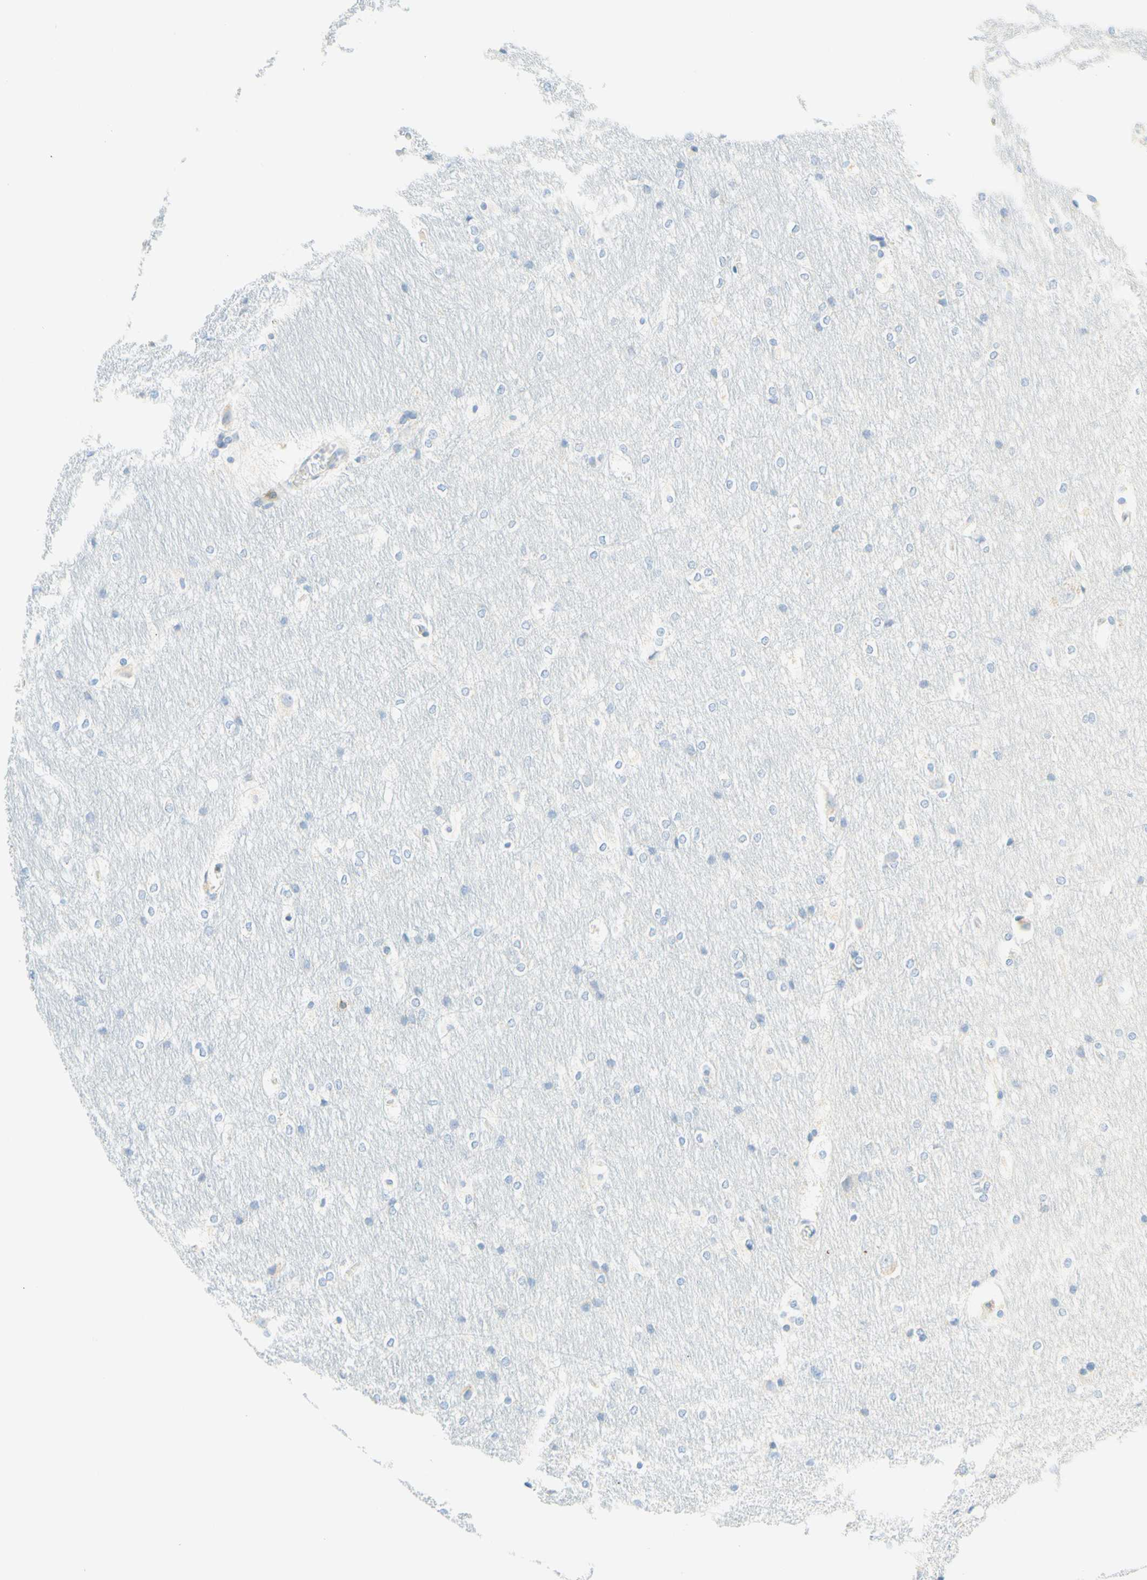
{"staining": {"intensity": "negative", "quantity": "none", "location": "none"}, "tissue": "hippocampus", "cell_type": "Glial cells", "image_type": "normal", "snomed": [{"axis": "morphology", "description": "Normal tissue, NOS"}, {"axis": "topography", "description": "Hippocampus"}], "caption": "IHC micrograph of unremarkable human hippocampus stained for a protein (brown), which displays no staining in glial cells.", "gene": "LAT", "patient": {"sex": "female", "age": 19}}